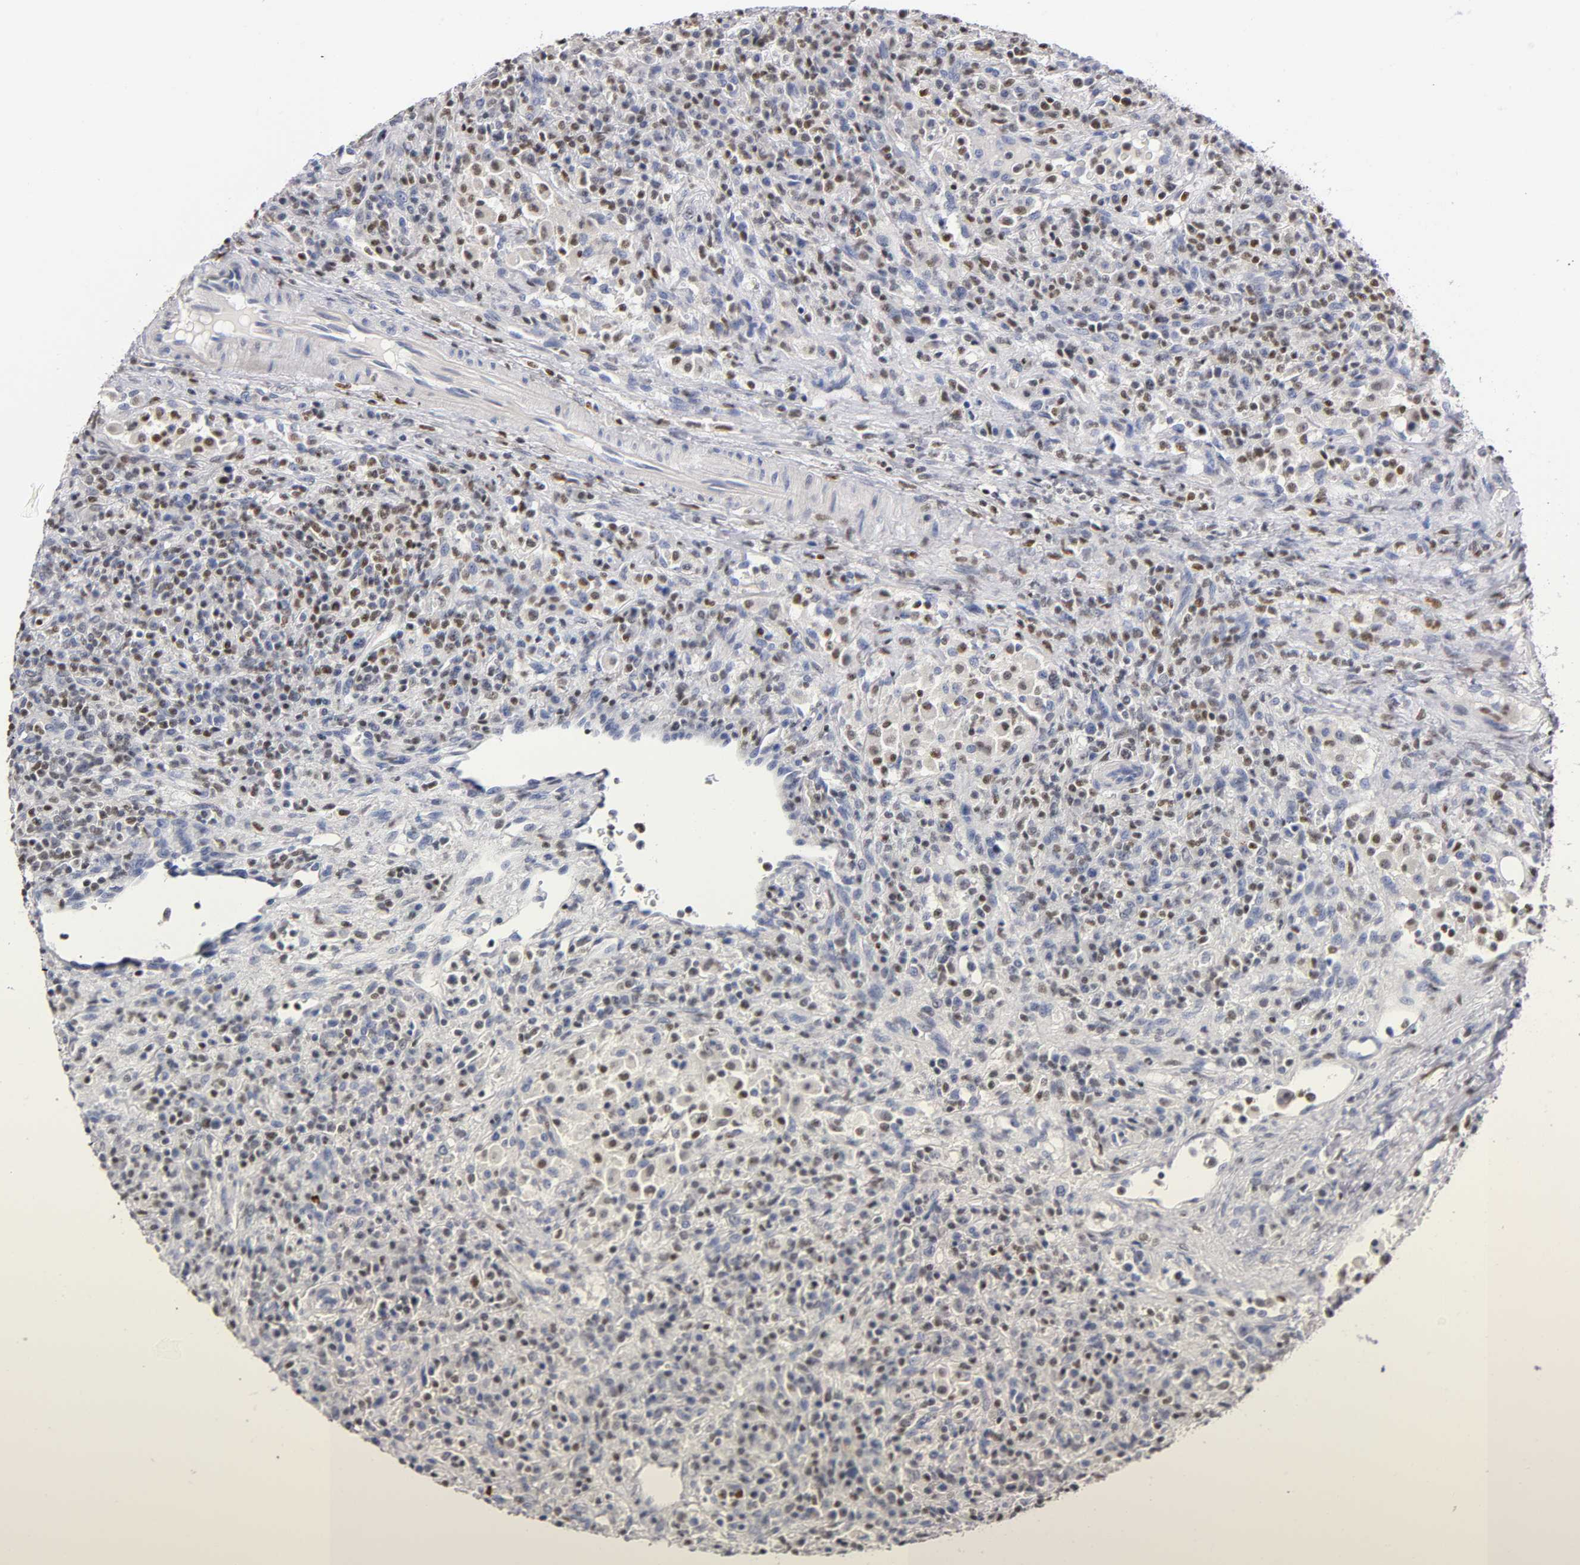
{"staining": {"intensity": "moderate", "quantity": "25%-75%", "location": "nuclear"}, "tissue": "lymphoma", "cell_type": "Tumor cells", "image_type": "cancer", "snomed": [{"axis": "morphology", "description": "Hodgkin's disease, NOS"}, {"axis": "topography", "description": "Lymph node"}], "caption": "Immunohistochemical staining of Hodgkin's disease displays moderate nuclear protein staining in approximately 25%-75% of tumor cells.", "gene": "RUNX1", "patient": {"sex": "male", "age": 65}}